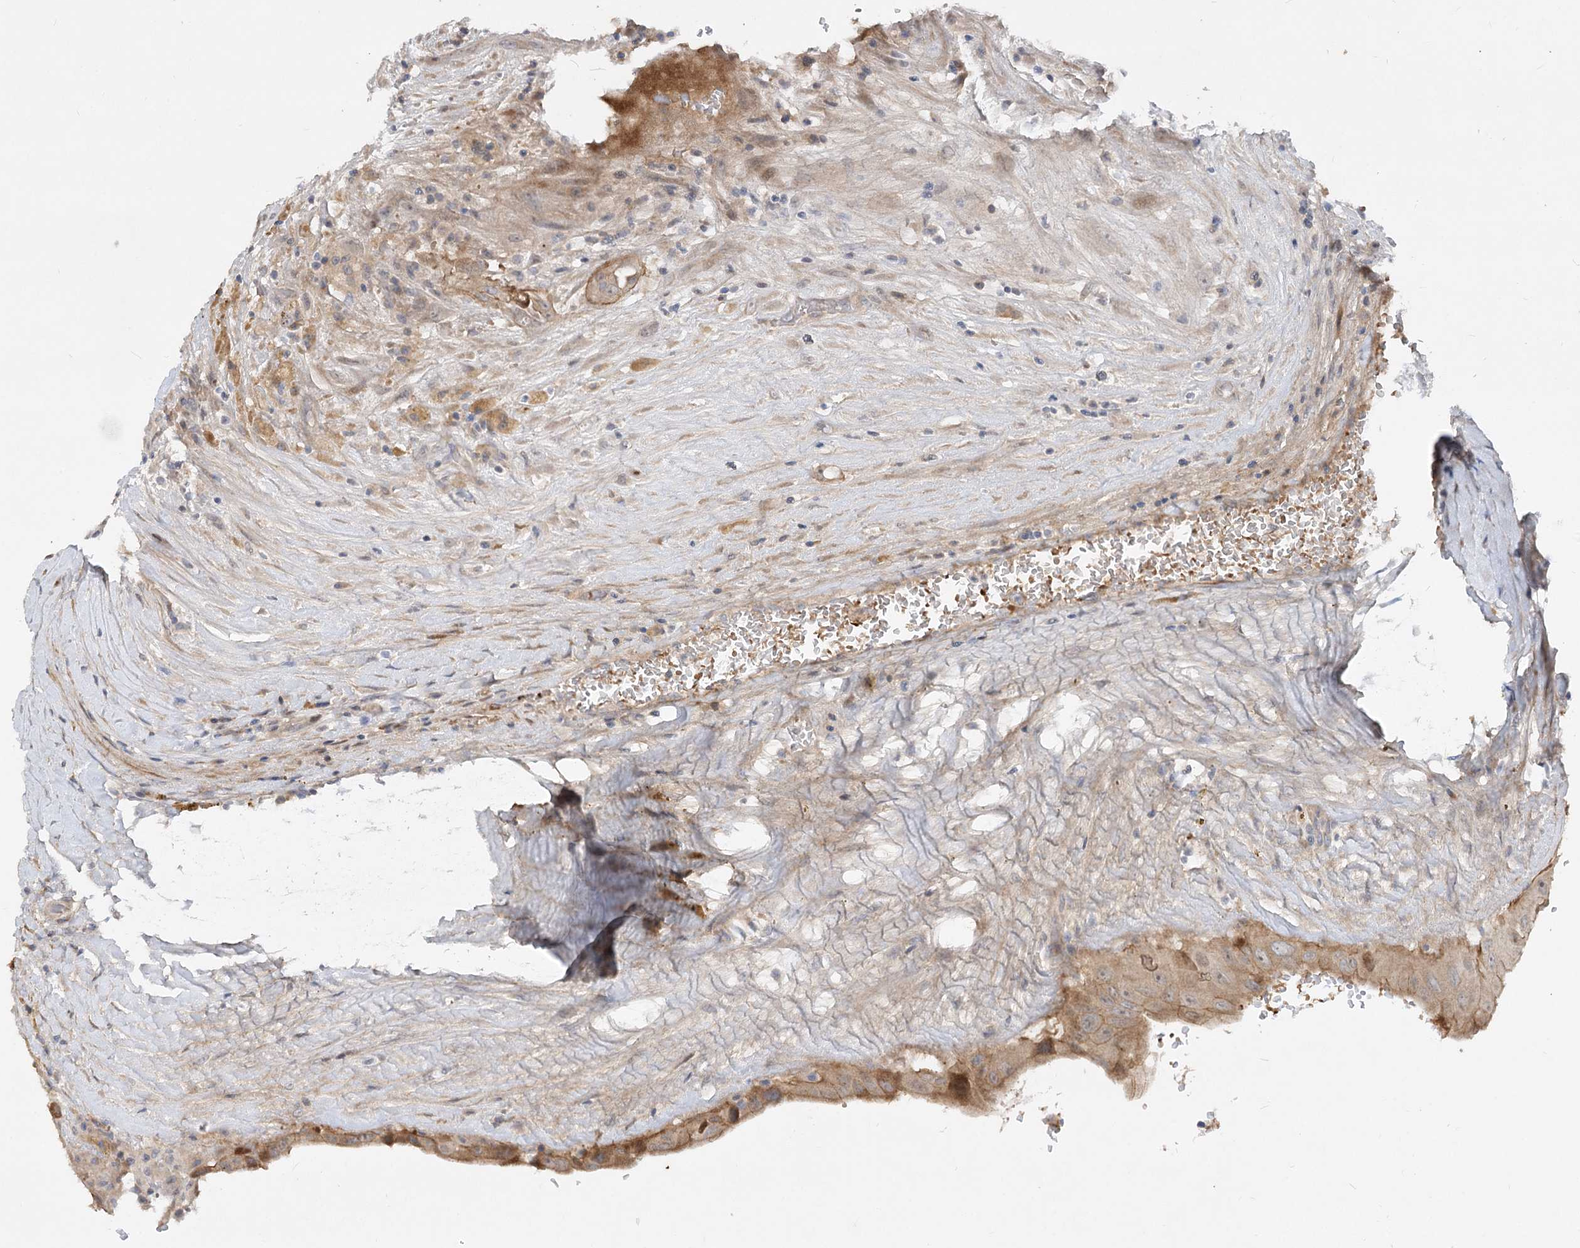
{"staining": {"intensity": "moderate", "quantity": "<25%", "location": "cytoplasmic/membranous"}, "tissue": "thyroid cancer", "cell_type": "Tumor cells", "image_type": "cancer", "snomed": [{"axis": "morphology", "description": "Papillary adenocarcinoma, NOS"}, {"axis": "topography", "description": "Thyroid gland"}], "caption": "Tumor cells demonstrate low levels of moderate cytoplasmic/membranous expression in about <25% of cells in human papillary adenocarcinoma (thyroid). The staining was performed using DAB (3,3'-diaminobenzidine) to visualize the protein expression in brown, while the nuclei were stained in blue with hematoxylin (Magnification: 20x).", "gene": "FGF19", "patient": {"sex": "male", "age": 77}}